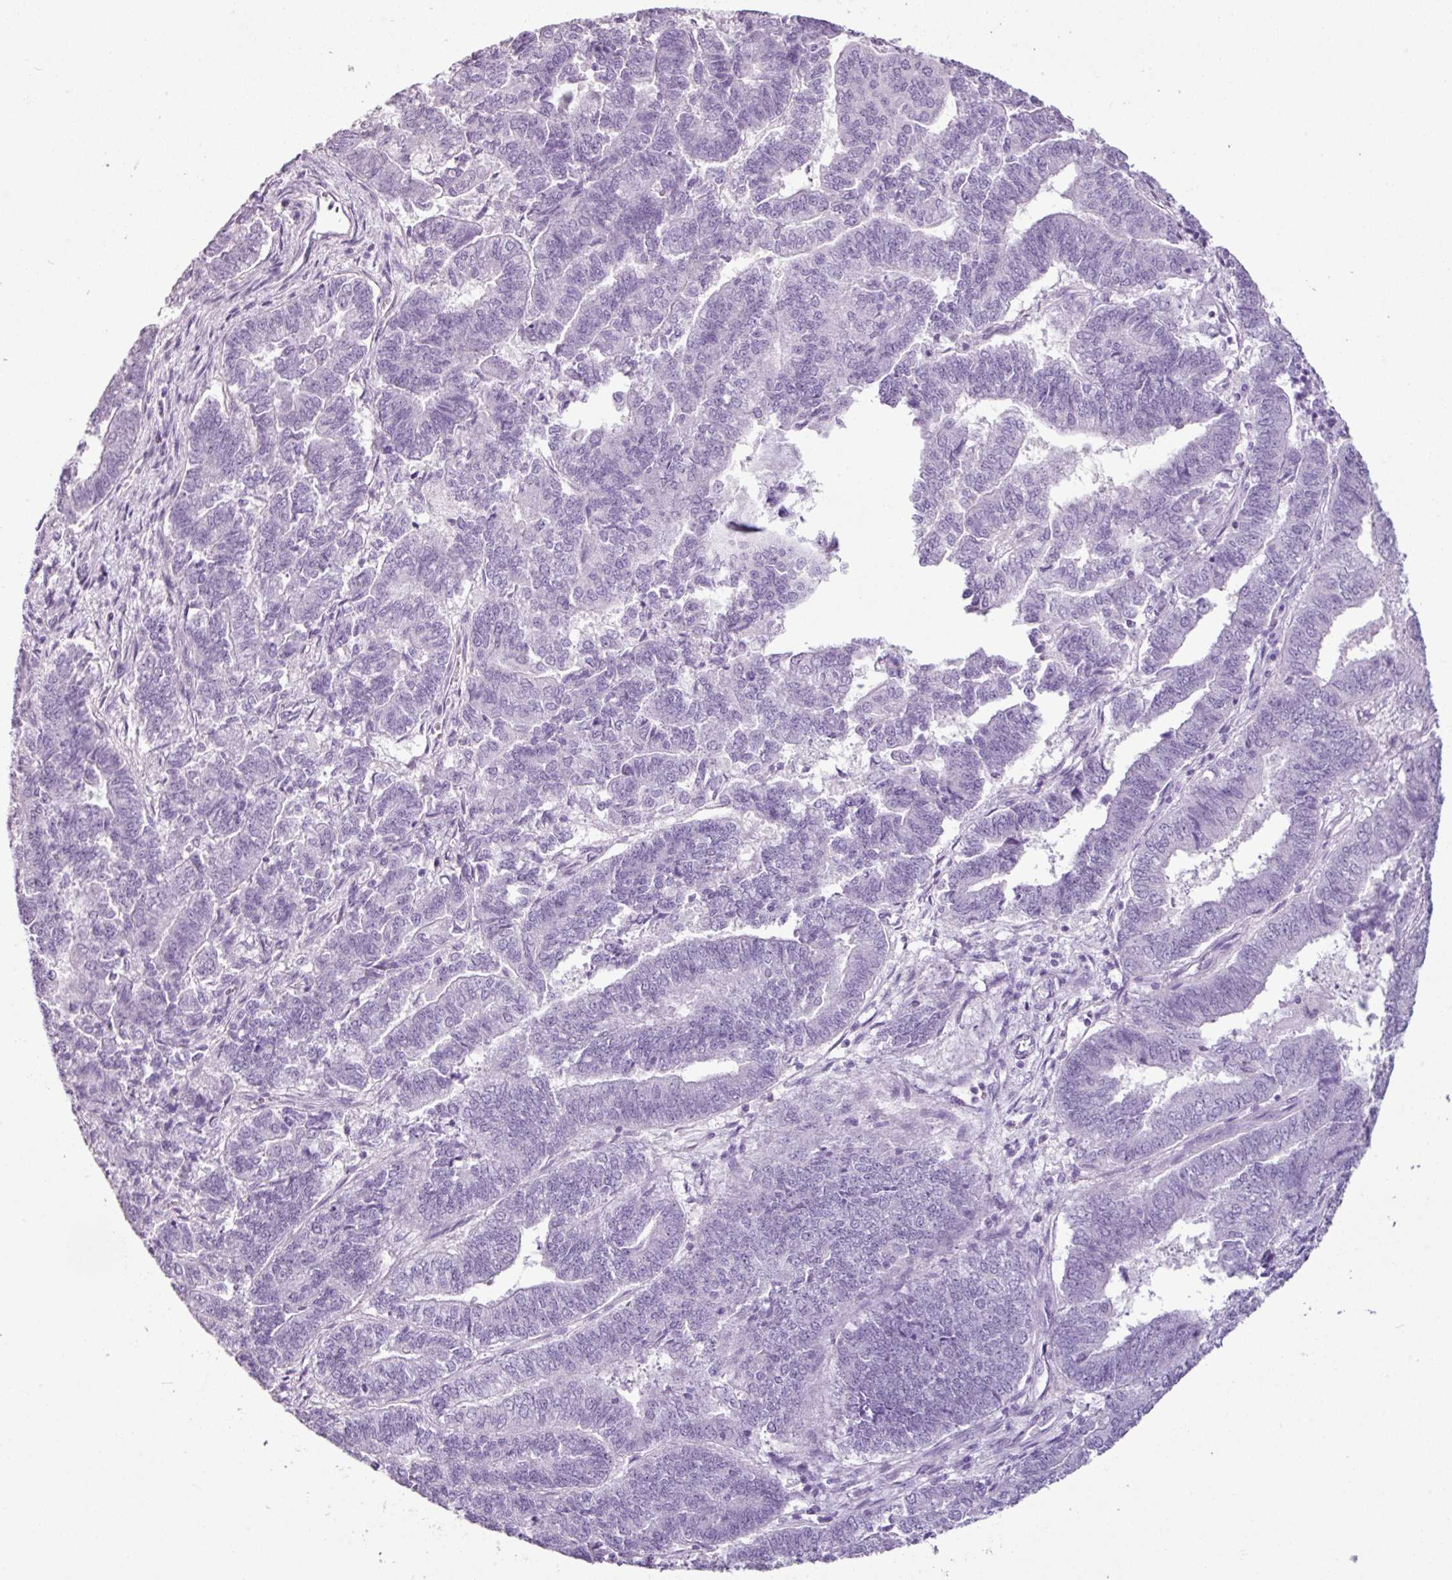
{"staining": {"intensity": "negative", "quantity": "none", "location": "none"}, "tissue": "endometrial cancer", "cell_type": "Tumor cells", "image_type": "cancer", "snomed": [{"axis": "morphology", "description": "Adenocarcinoma, NOS"}, {"axis": "topography", "description": "Endometrium"}], "caption": "A histopathology image of endometrial adenocarcinoma stained for a protein shows no brown staining in tumor cells.", "gene": "SCT", "patient": {"sex": "female", "age": 72}}